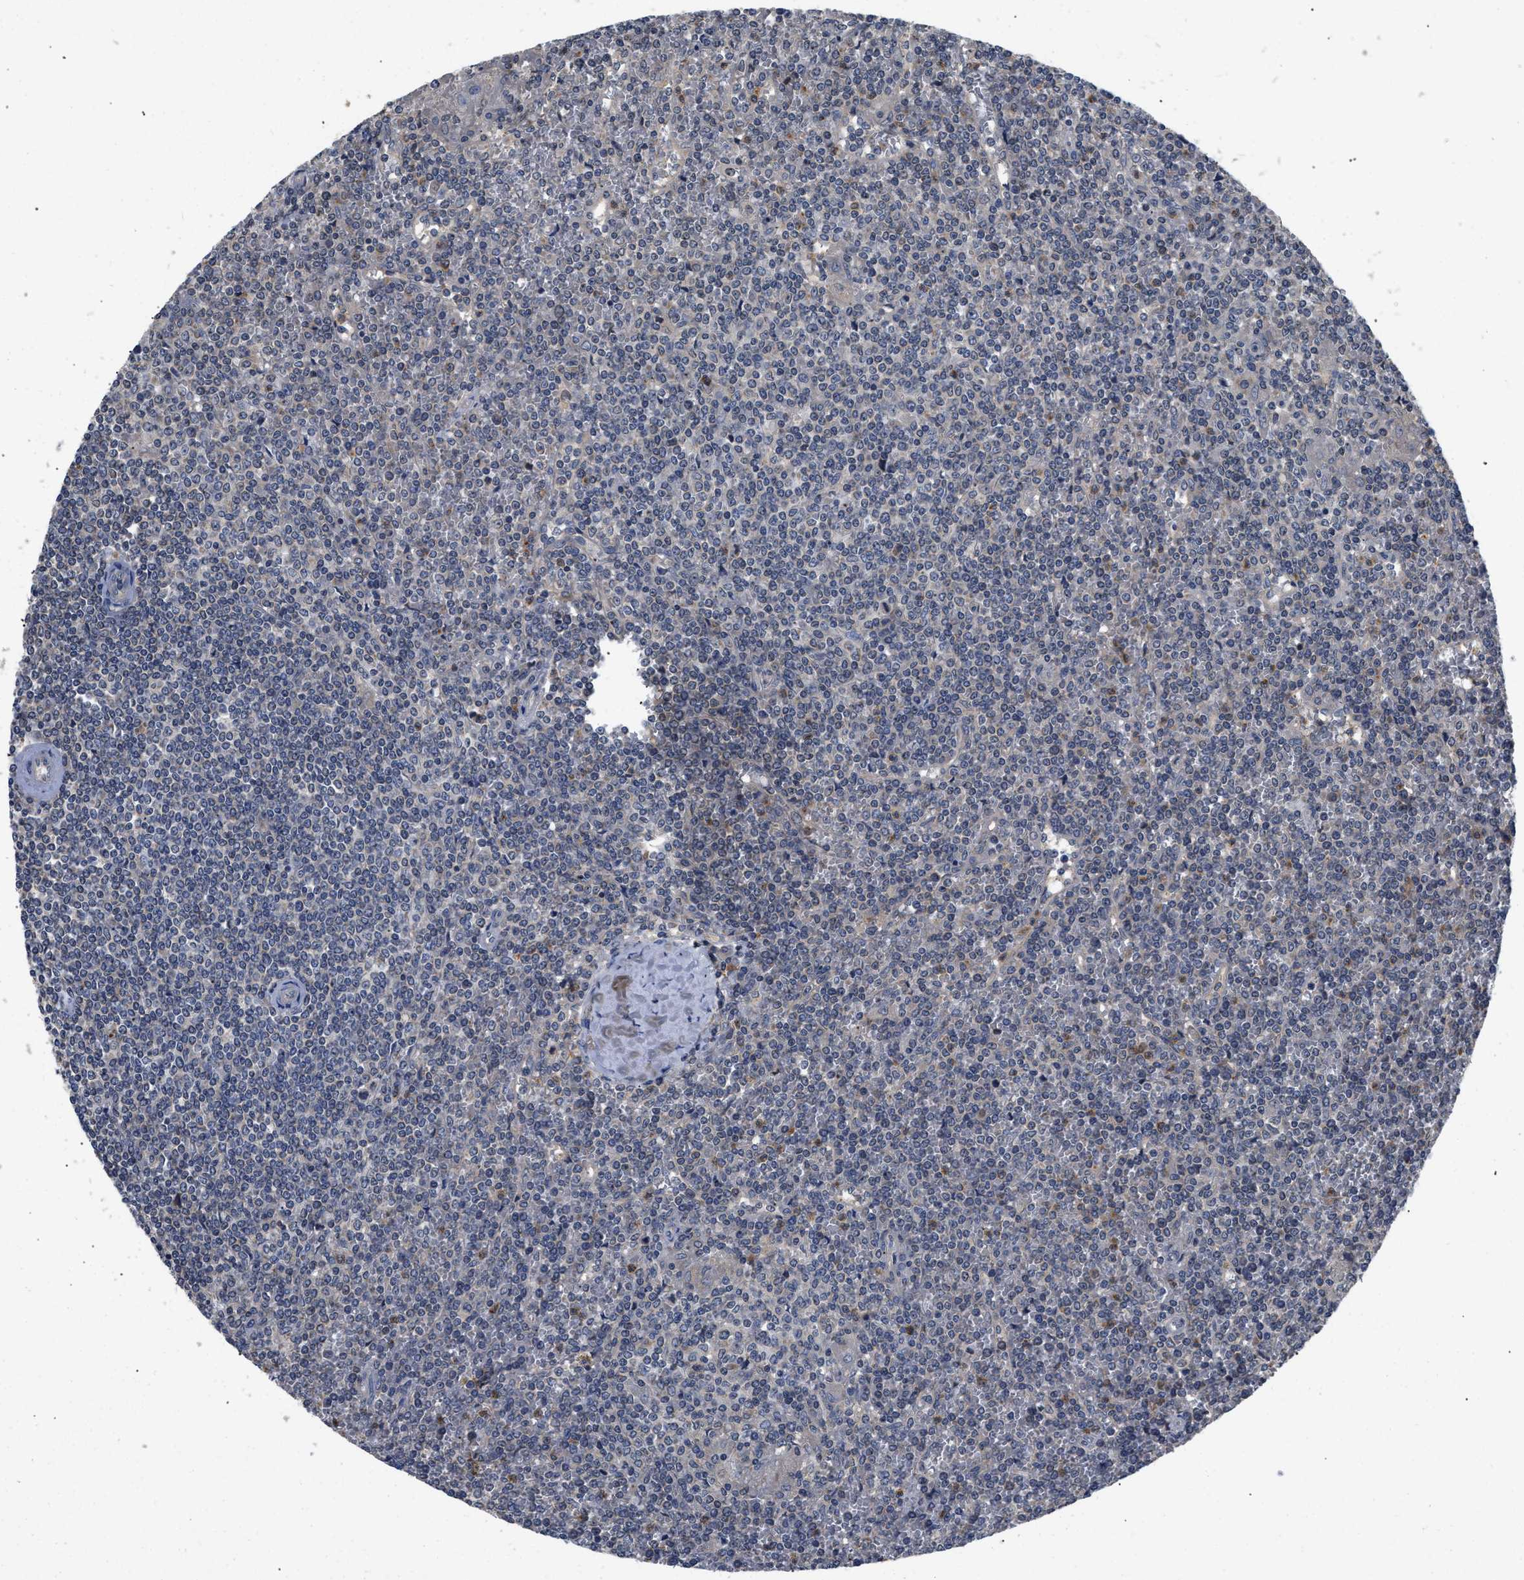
{"staining": {"intensity": "weak", "quantity": "<25%", "location": "cytoplasmic/membranous"}, "tissue": "lymphoma", "cell_type": "Tumor cells", "image_type": "cancer", "snomed": [{"axis": "morphology", "description": "Malignant lymphoma, non-Hodgkin's type, Low grade"}, {"axis": "topography", "description": "Spleen"}], "caption": "Immunohistochemistry (IHC) micrograph of human lymphoma stained for a protein (brown), which reveals no staining in tumor cells.", "gene": "VPS4A", "patient": {"sex": "female", "age": 19}}